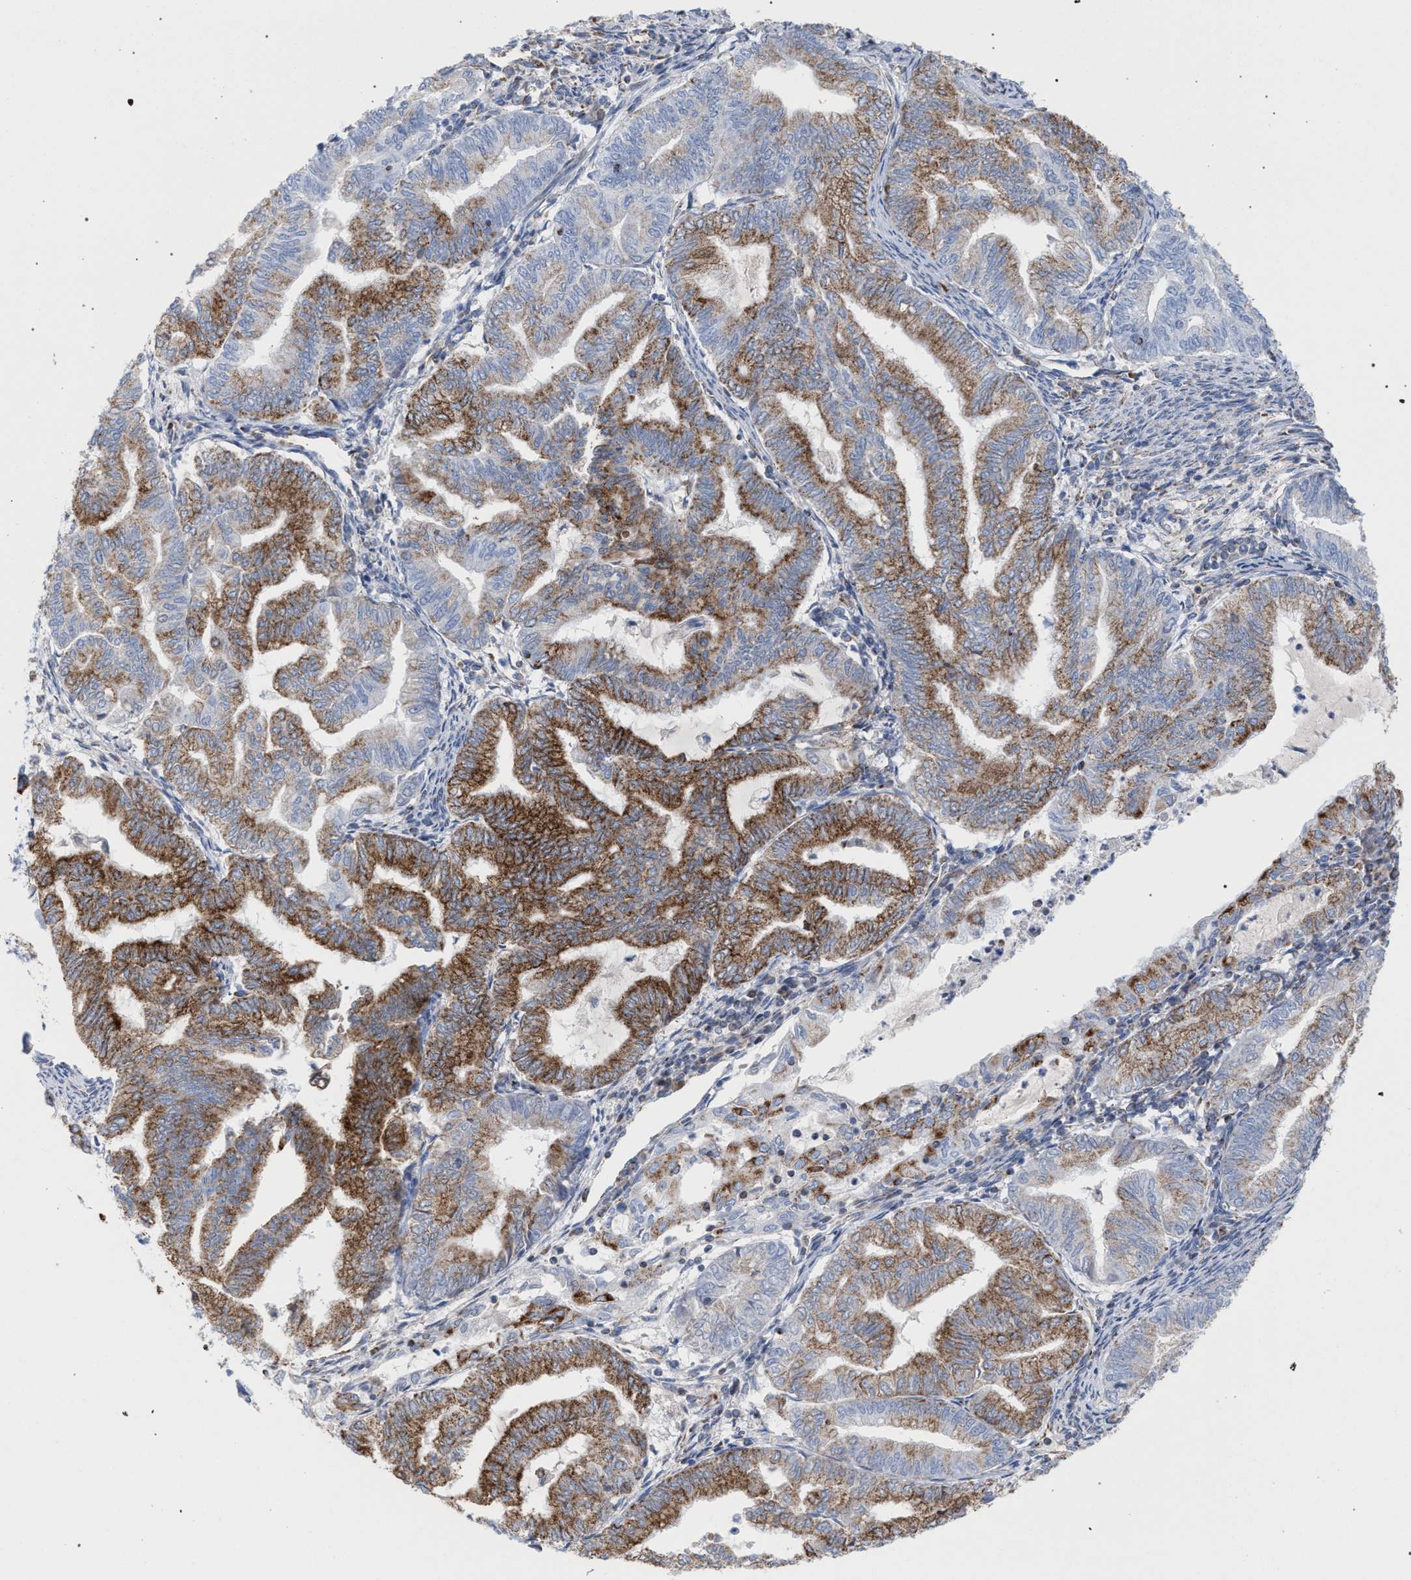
{"staining": {"intensity": "moderate", "quantity": "25%-75%", "location": "cytoplasmic/membranous"}, "tissue": "endometrial cancer", "cell_type": "Tumor cells", "image_type": "cancer", "snomed": [{"axis": "morphology", "description": "Adenocarcinoma, NOS"}, {"axis": "topography", "description": "Endometrium"}], "caption": "This histopathology image reveals adenocarcinoma (endometrial) stained with immunohistochemistry (IHC) to label a protein in brown. The cytoplasmic/membranous of tumor cells show moderate positivity for the protein. Nuclei are counter-stained blue.", "gene": "ECI2", "patient": {"sex": "female", "age": 79}}